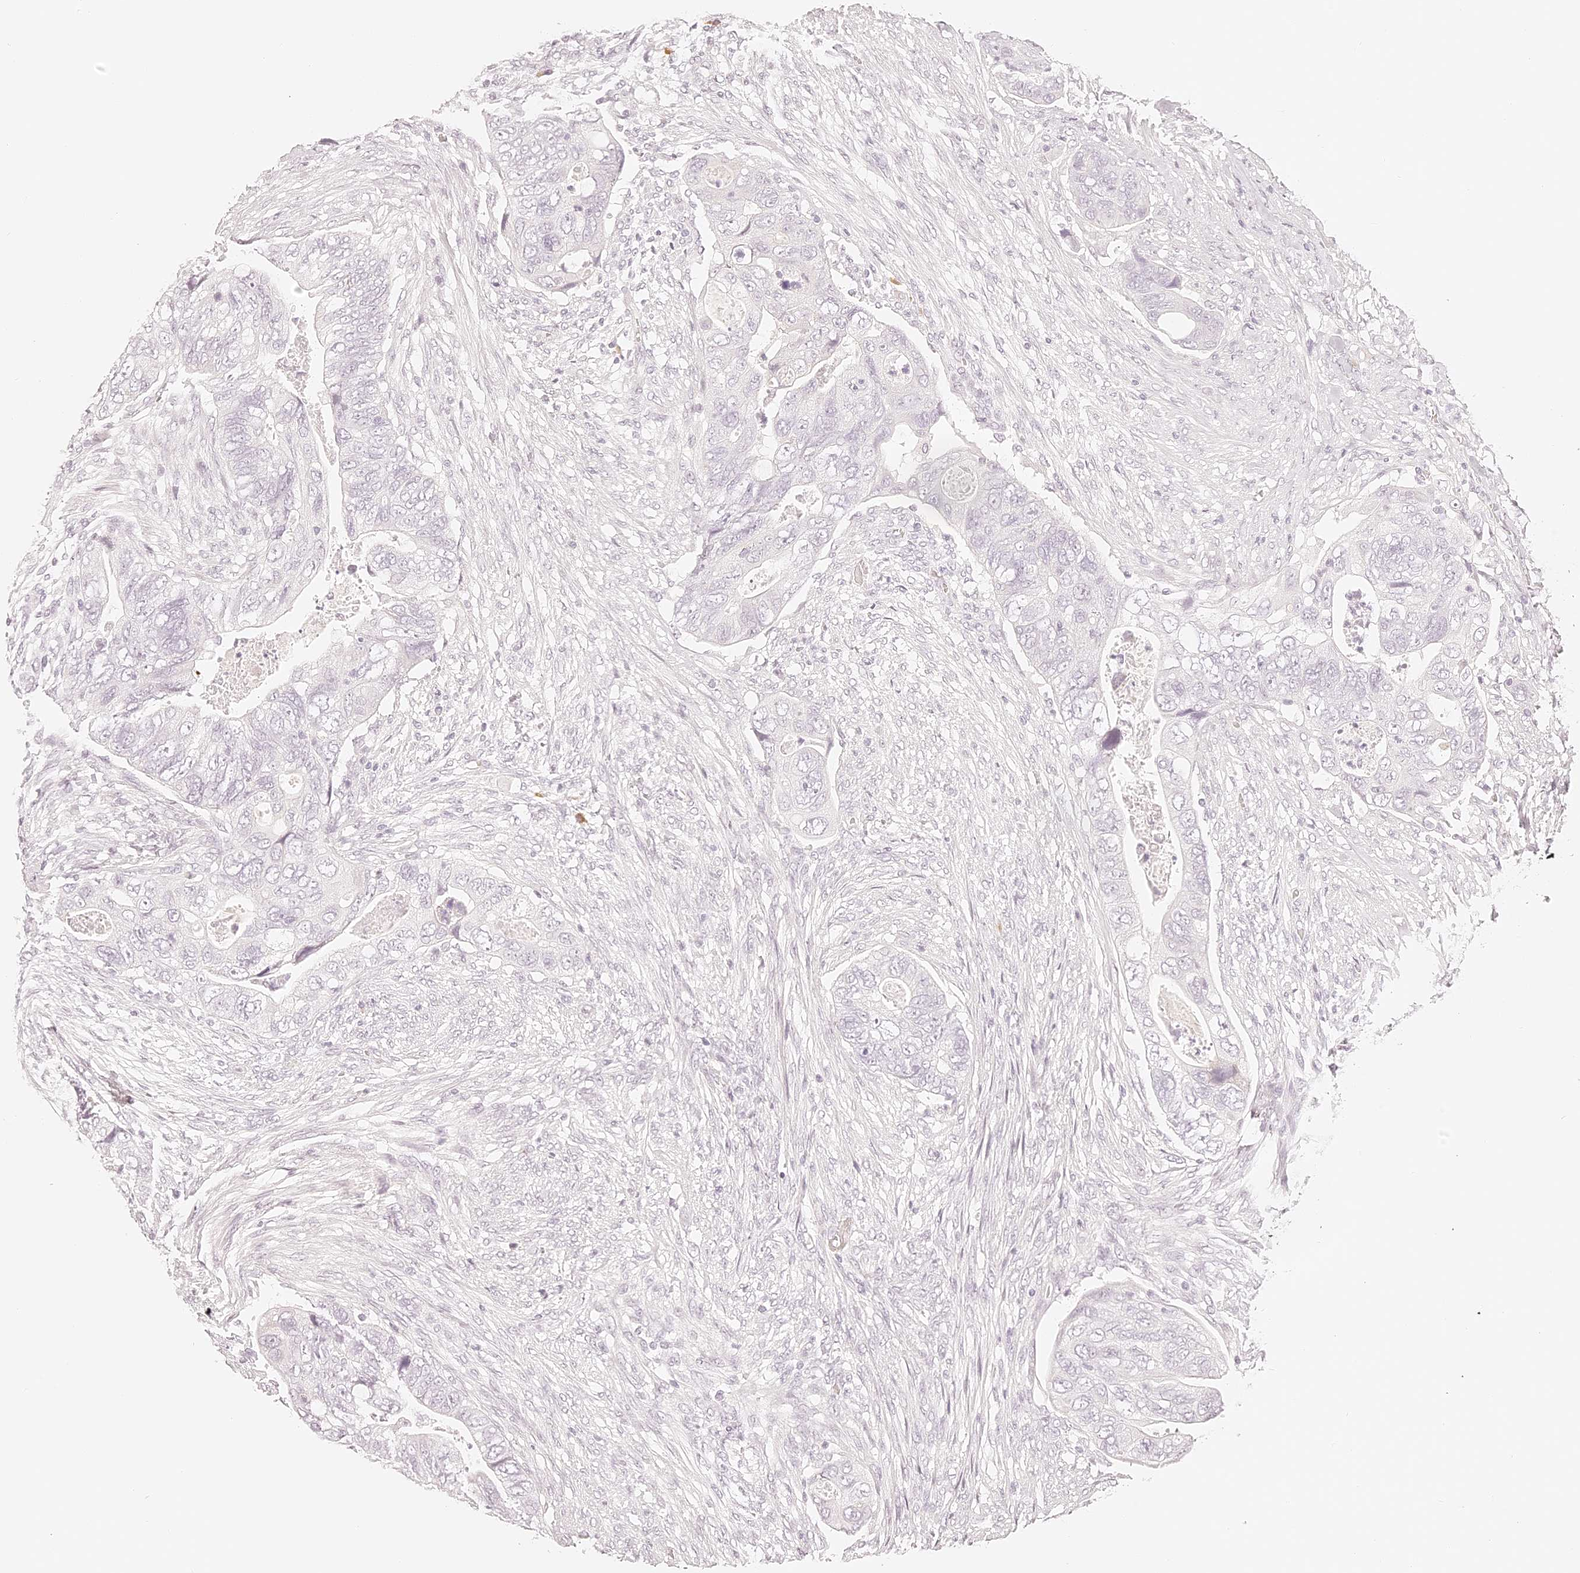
{"staining": {"intensity": "negative", "quantity": "none", "location": "none"}, "tissue": "colorectal cancer", "cell_type": "Tumor cells", "image_type": "cancer", "snomed": [{"axis": "morphology", "description": "Adenocarcinoma, NOS"}, {"axis": "topography", "description": "Rectum"}], "caption": "Immunohistochemical staining of adenocarcinoma (colorectal) reveals no significant expression in tumor cells. Nuclei are stained in blue.", "gene": "TRIM45", "patient": {"sex": "male", "age": 63}}